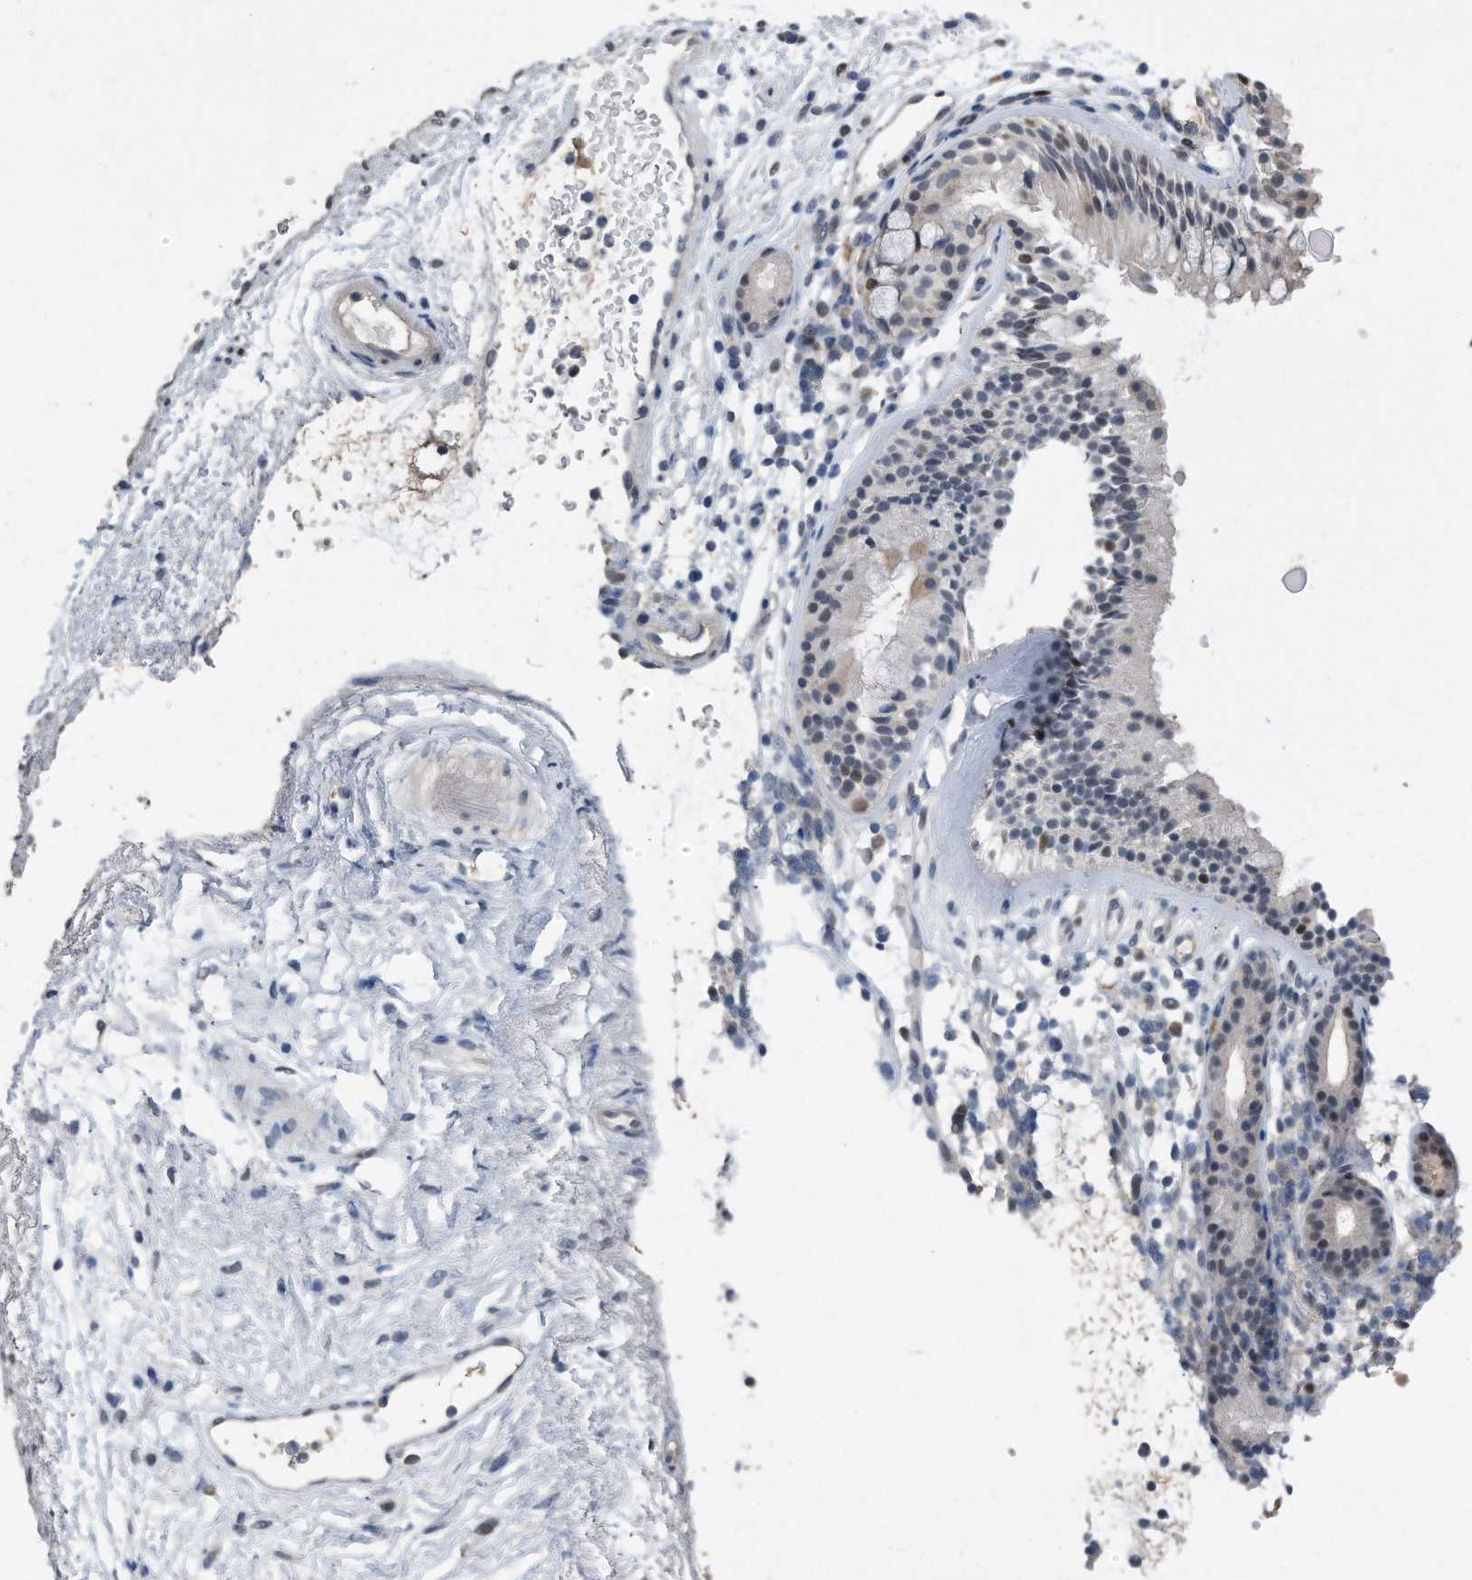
{"staining": {"intensity": "moderate", "quantity": "<25%", "location": "nuclear"}, "tissue": "nasopharynx", "cell_type": "Respiratory epithelial cells", "image_type": "normal", "snomed": [{"axis": "morphology", "description": "Normal tissue, NOS"}, {"axis": "morphology", "description": "Inflammation, NOS"}, {"axis": "morphology", "description": "Malignant melanoma, Metastatic site"}, {"axis": "topography", "description": "Nasopharynx"}], "caption": "DAB (3,3'-diaminobenzidine) immunohistochemical staining of unremarkable nasopharynx shows moderate nuclear protein staining in about <25% of respiratory epithelial cells.", "gene": "PCNA", "patient": {"sex": "male", "age": 70}}